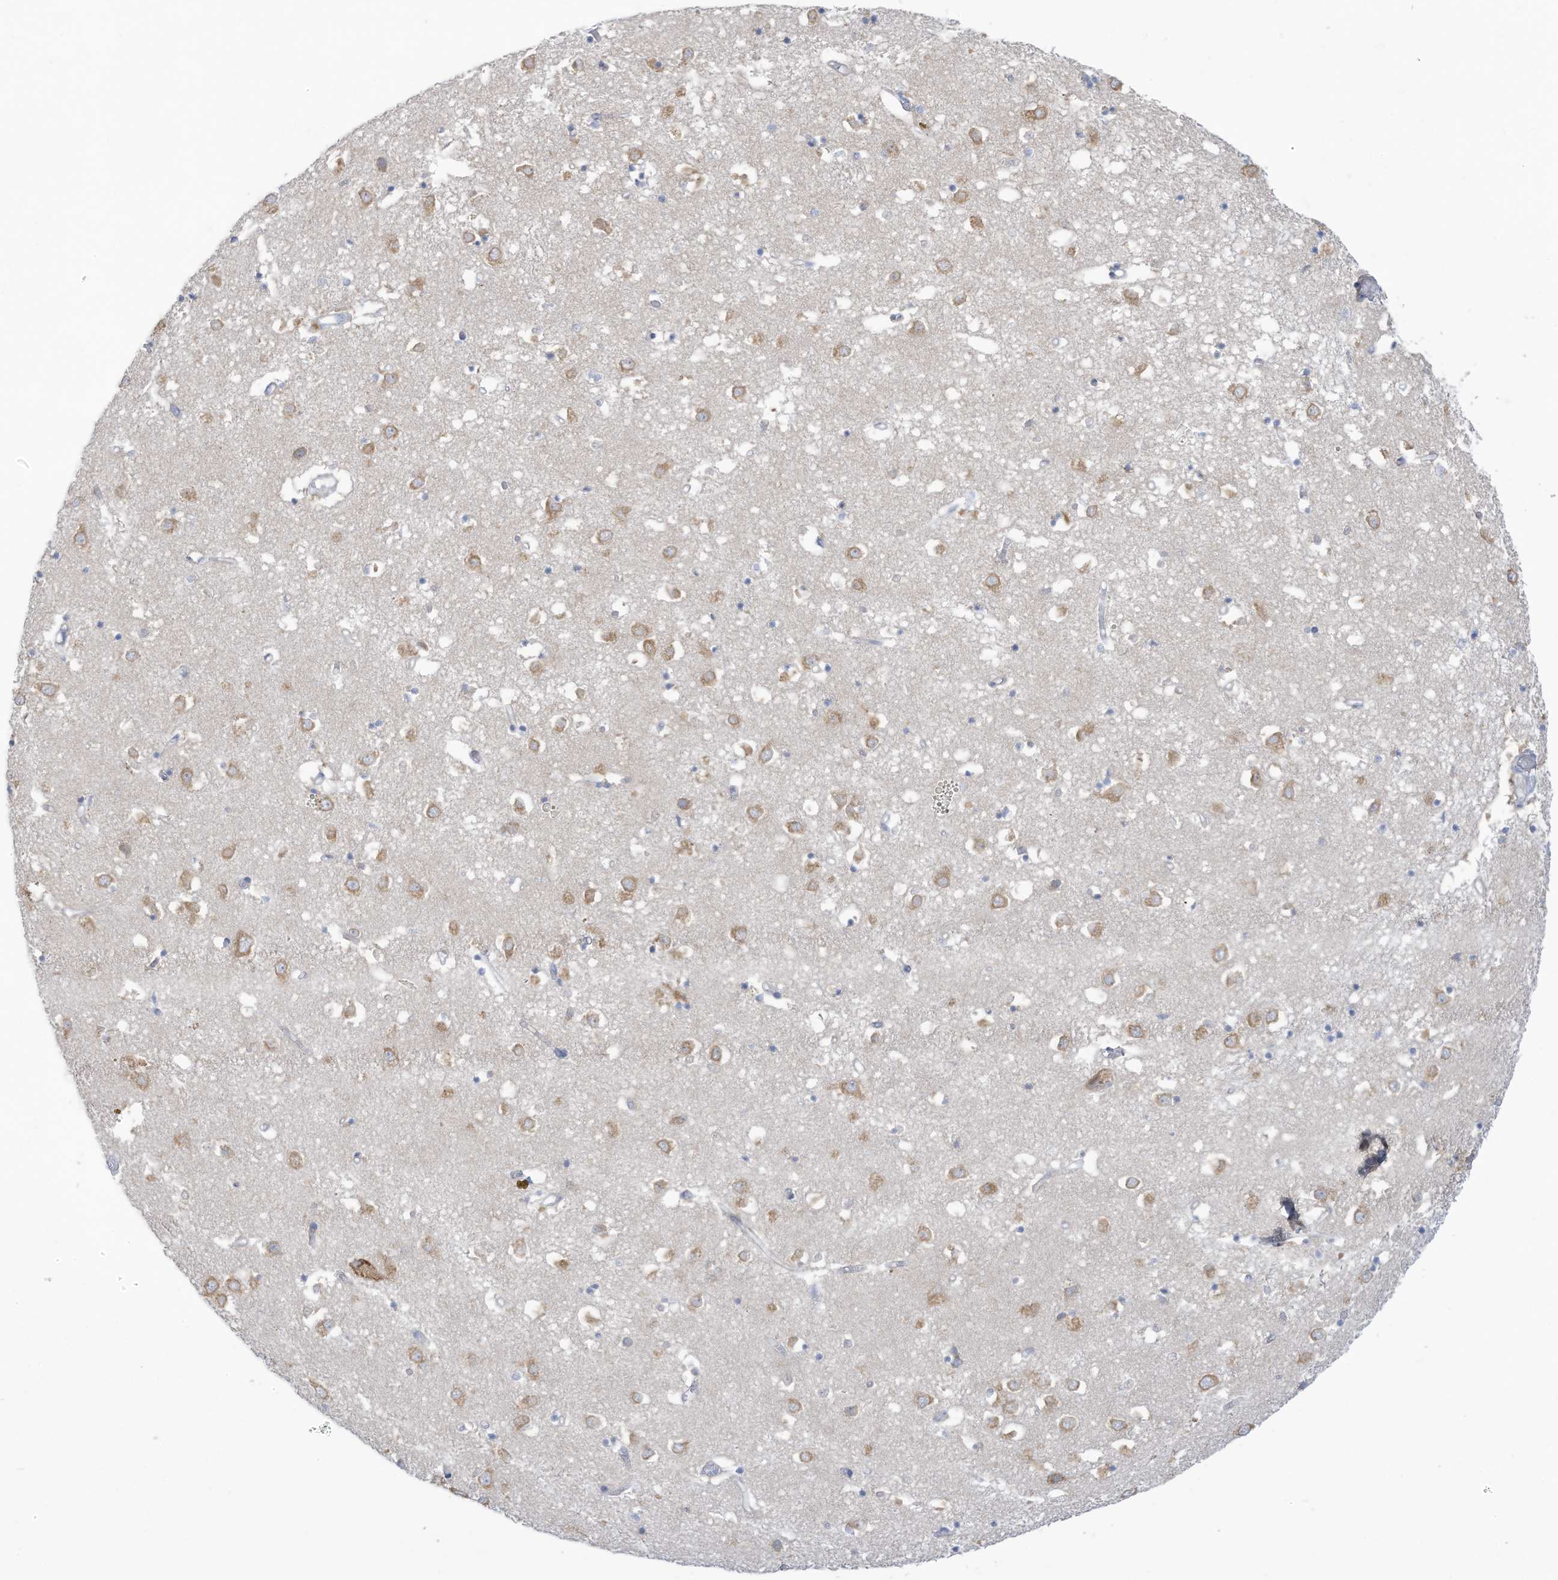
{"staining": {"intensity": "negative", "quantity": "none", "location": "none"}, "tissue": "caudate", "cell_type": "Glial cells", "image_type": "normal", "snomed": [{"axis": "morphology", "description": "Normal tissue, NOS"}, {"axis": "topography", "description": "Lateral ventricle wall"}], "caption": "DAB immunohistochemical staining of benign caudate shows no significant positivity in glial cells. (Immunohistochemistry (ihc), brightfield microscopy, high magnification).", "gene": "TRMT2B", "patient": {"sex": "male", "age": 70}}